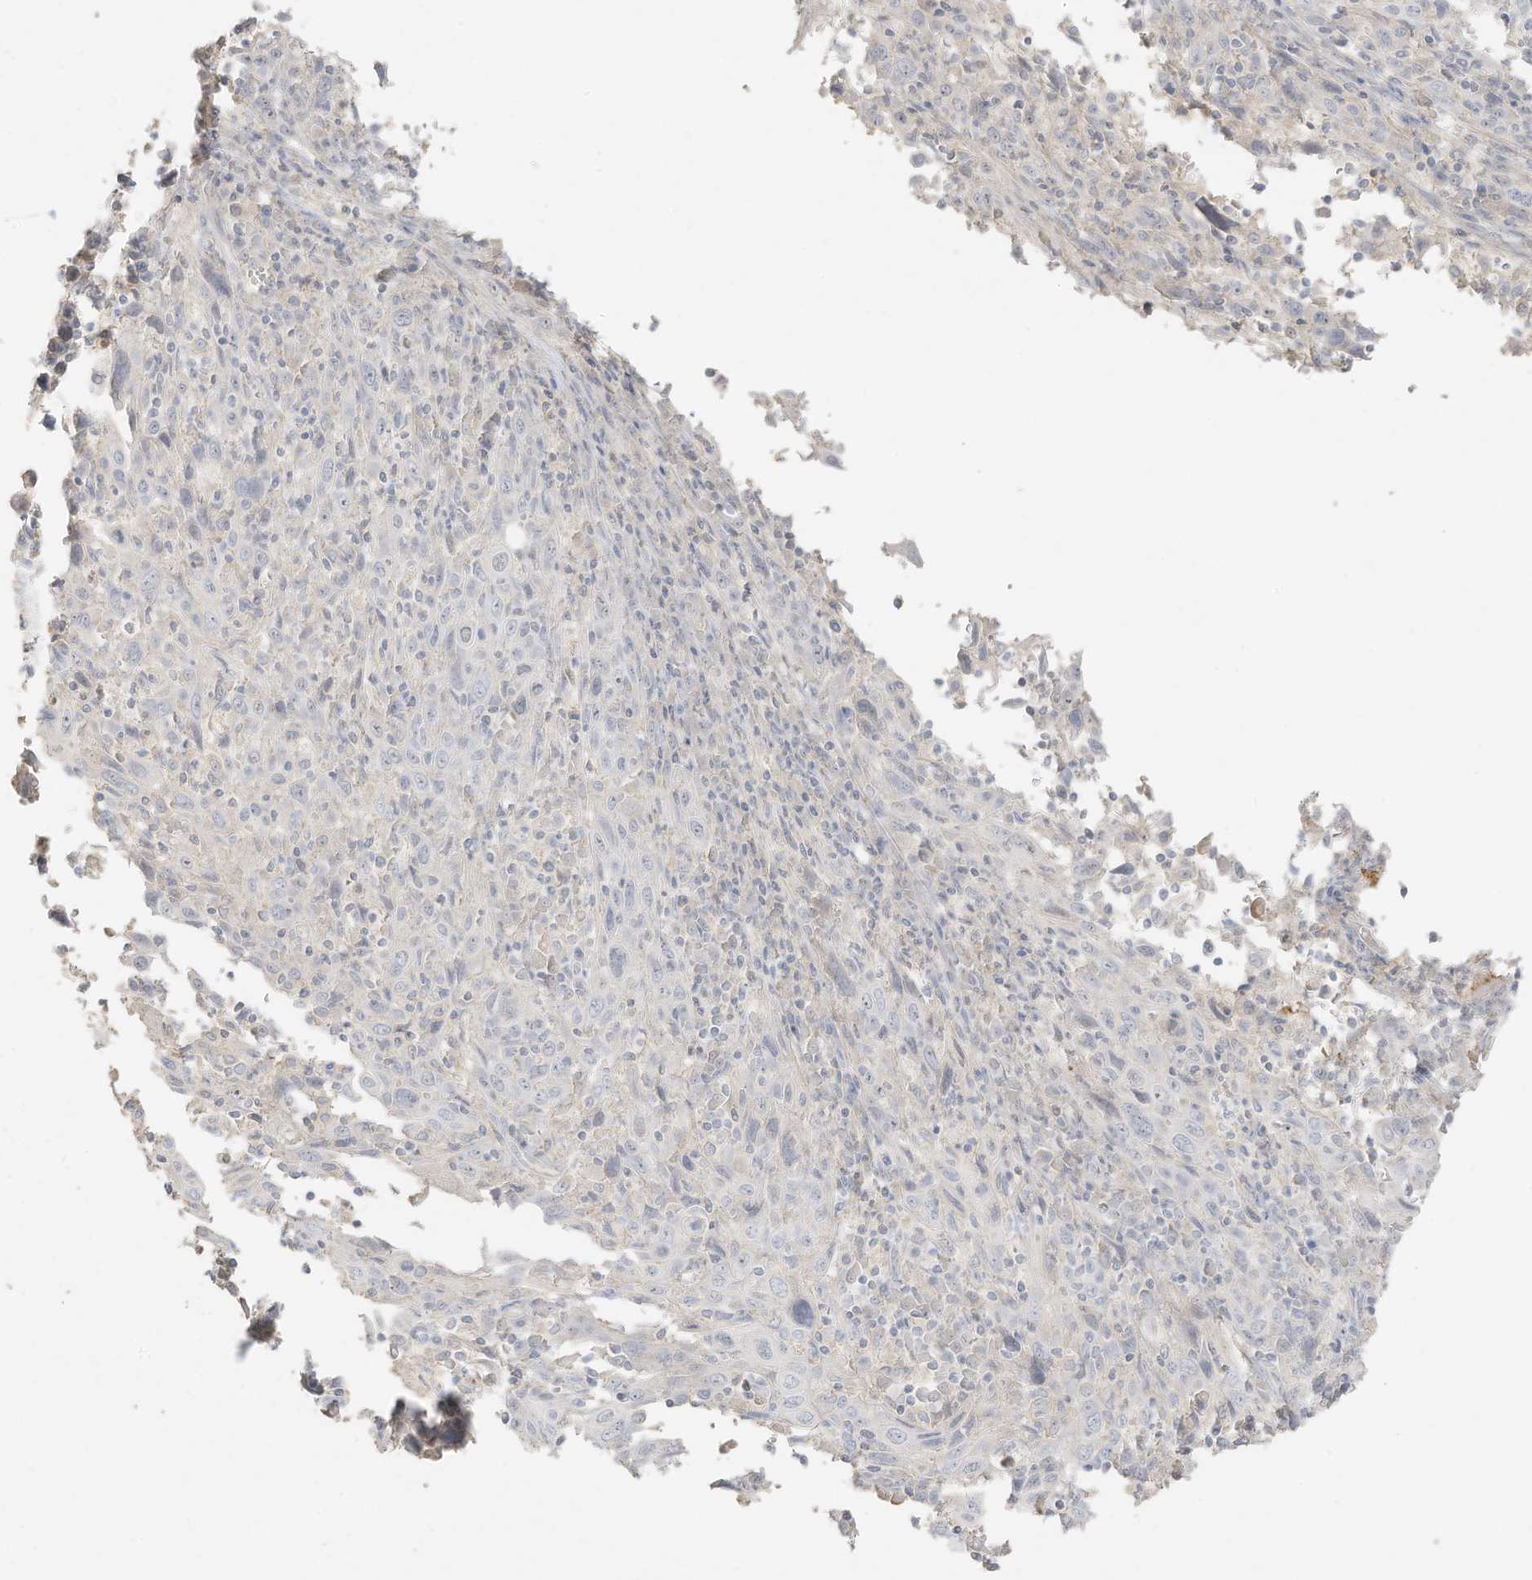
{"staining": {"intensity": "negative", "quantity": "none", "location": "none"}, "tissue": "cervical cancer", "cell_type": "Tumor cells", "image_type": "cancer", "snomed": [{"axis": "morphology", "description": "Squamous cell carcinoma, NOS"}, {"axis": "topography", "description": "Cervix"}], "caption": "IHC micrograph of neoplastic tissue: cervical squamous cell carcinoma stained with DAB shows no significant protein positivity in tumor cells. (Stains: DAB (3,3'-diaminobenzidine) immunohistochemistry (IHC) with hematoxylin counter stain, Microscopy: brightfield microscopy at high magnification).", "gene": "ZBTB41", "patient": {"sex": "female", "age": 46}}